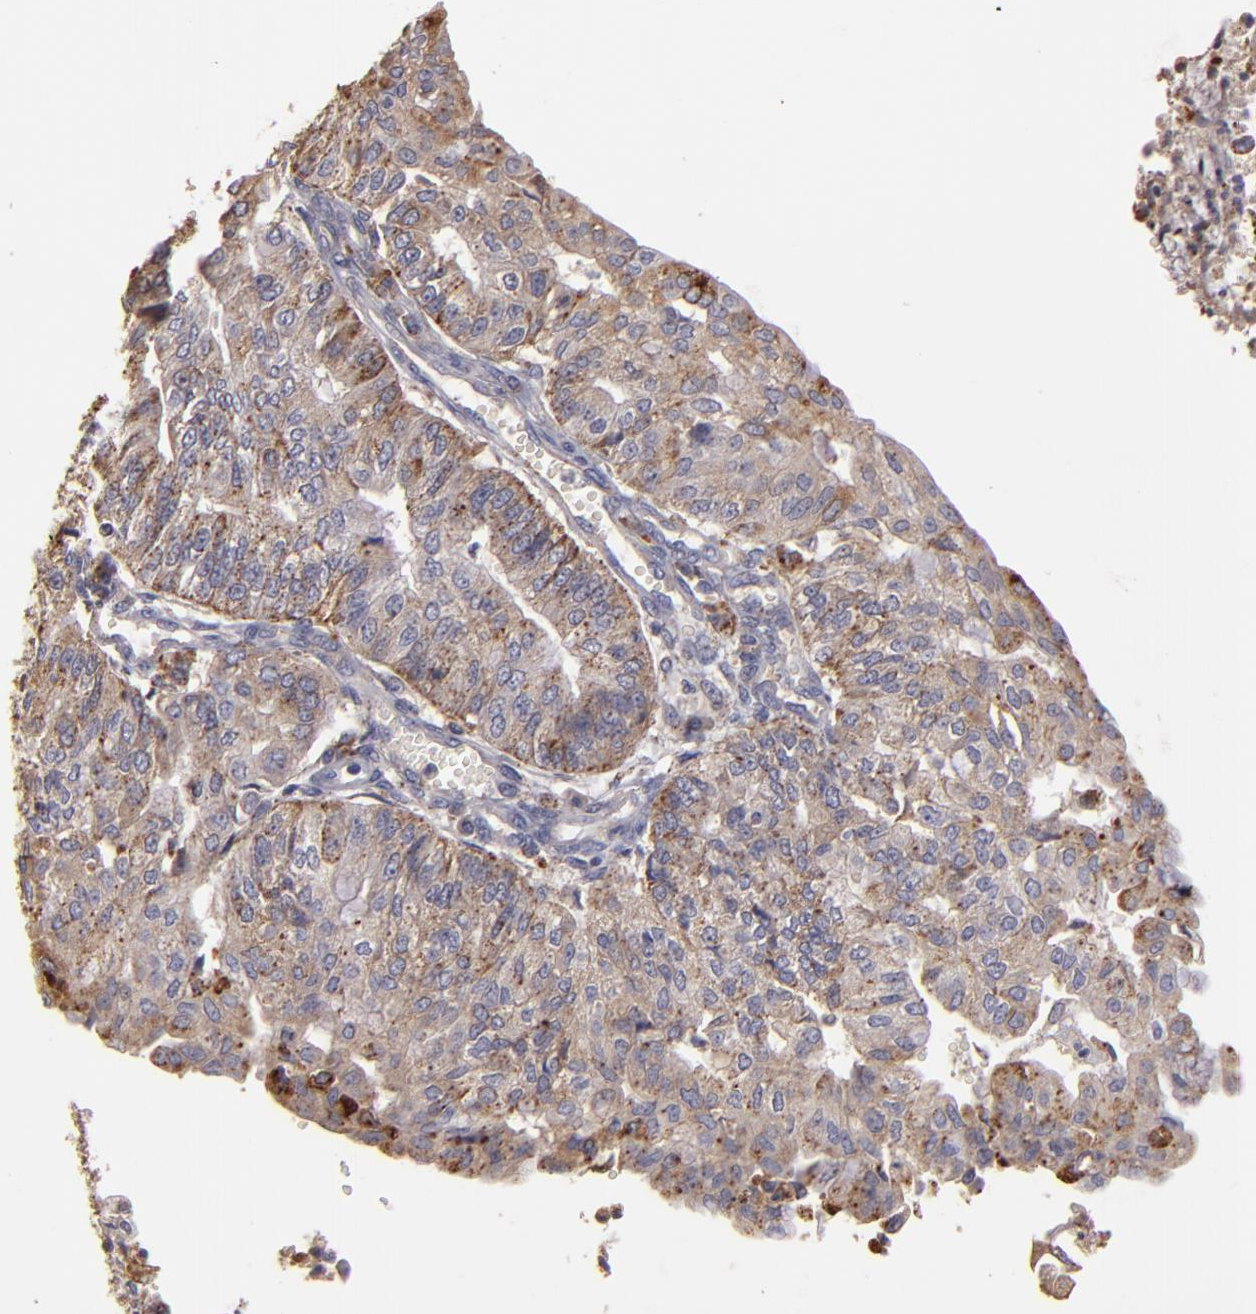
{"staining": {"intensity": "moderate", "quantity": ">75%", "location": "cytoplasmic/membranous"}, "tissue": "endometrial cancer", "cell_type": "Tumor cells", "image_type": "cancer", "snomed": [{"axis": "morphology", "description": "Adenocarcinoma, NOS"}, {"axis": "topography", "description": "Endometrium"}], "caption": "IHC histopathology image of human endometrial cancer stained for a protein (brown), which demonstrates medium levels of moderate cytoplasmic/membranous staining in approximately >75% of tumor cells.", "gene": "TRAF1", "patient": {"sex": "female", "age": 59}}